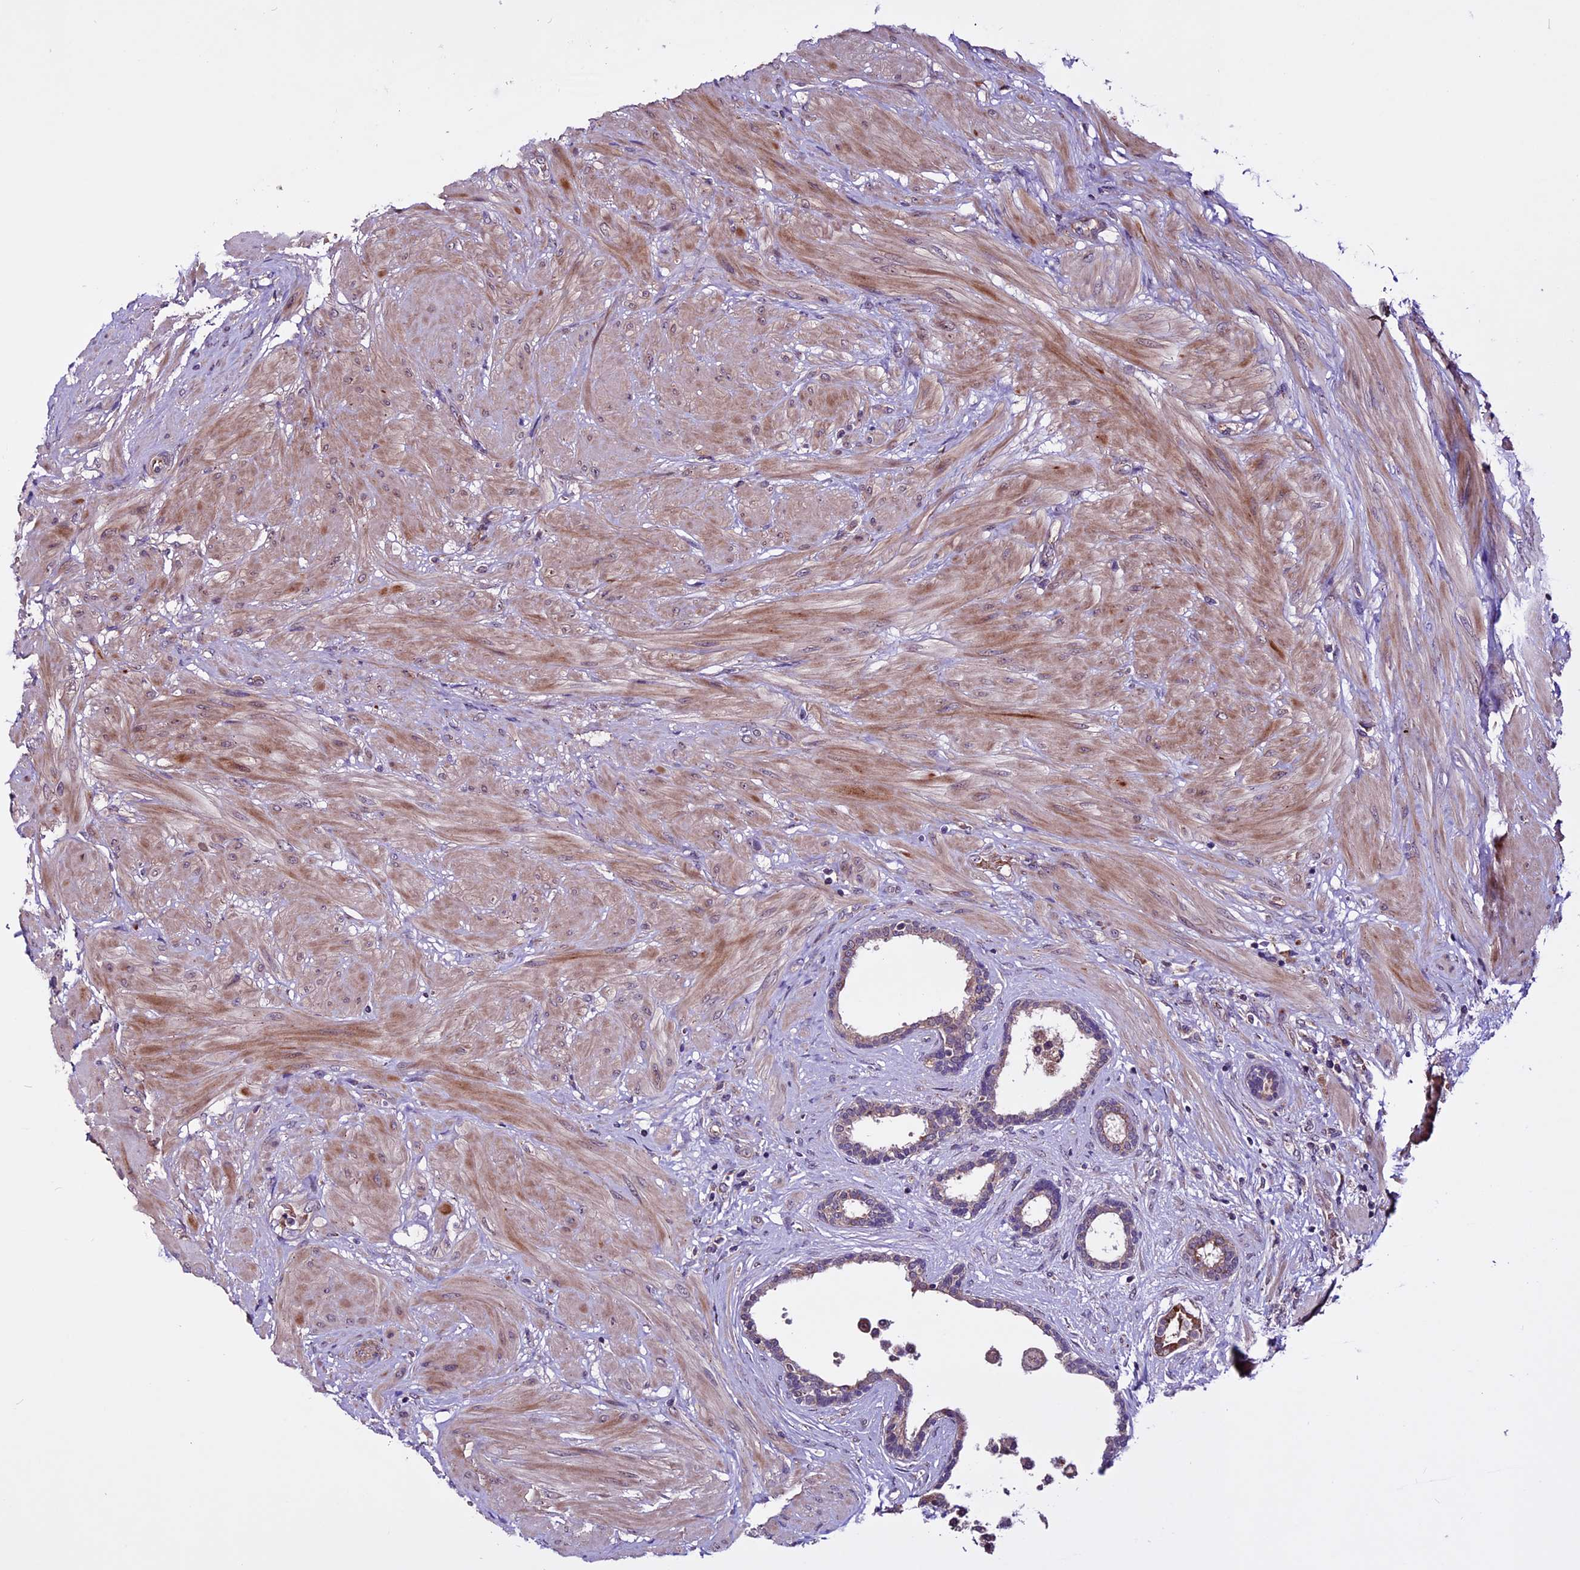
{"staining": {"intensity": "moderate", "quantity": ">75%", "location": "cytoplasmic/membranous"}, "tissue": "prostate", "cell_type": "Glandular cells", "image_type": "normal", "snomed": [{"axis": "morphology", "description": "Normal tissue, NOS"}, {"axis": "topography", "description": "Prostate"}], "caption": "A photomicrograph of human prostate stained for a protein shows moderate cytoplasmic/membranous brown staining in glandular cells. (DAB IHC, brown staining for protein, blue staining for nuclei).", "gene": "RINL", "patient": {"sex": "male", "age": 48}}